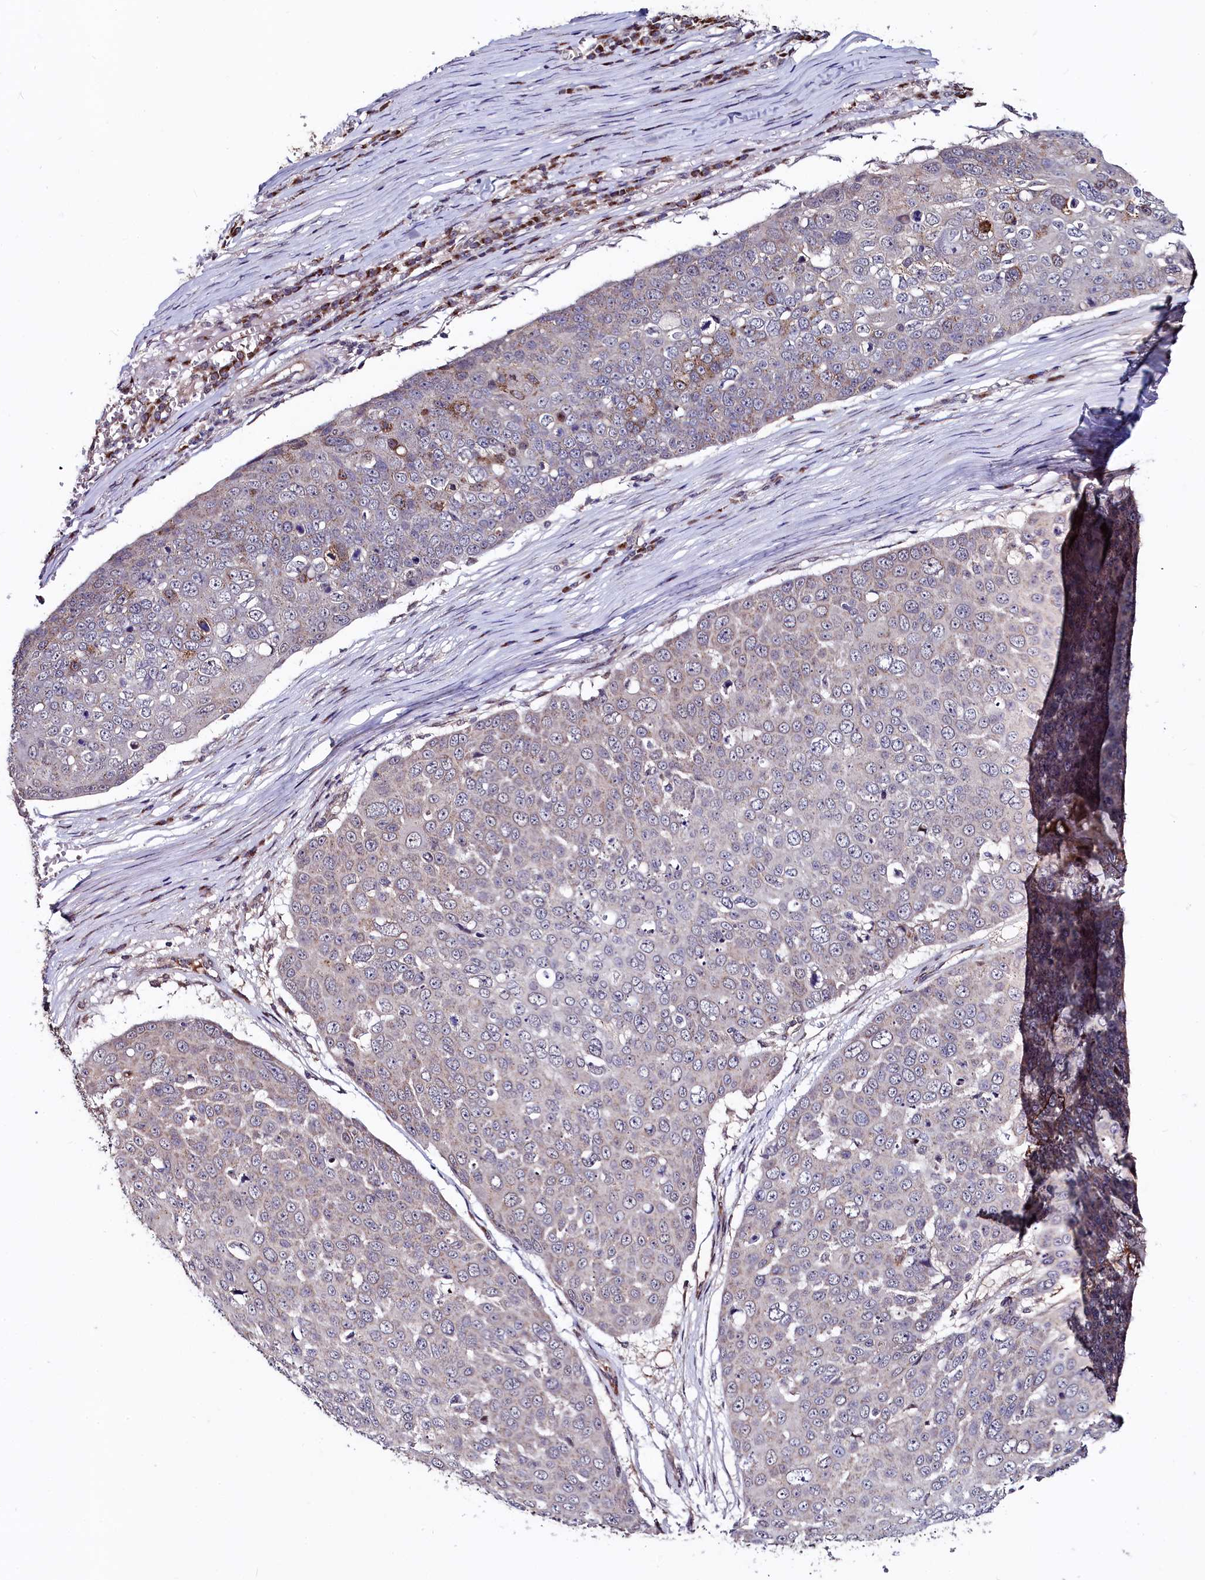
{"staining": {"intensity": "moderate", "quantity": "<25%", "location": "cytoplasmic/membranous"}, "tissue": "skin cancer", "cell_type": "Tumor cells", "image_type": "cancer", "snomed": [{"axis": "morphology", "description": "Squamous cell carcinoma, NOS"}, {"axis": "topography", "description": "Skin"}], "caption": "IHC of skin squamous cell carcinoma exhibits low levels of moderate cytoplasmic/membranous staining in about <25% of tumor cells.", "gene": "SEC24C", "patient": {"sex": "male", "age": 71}}